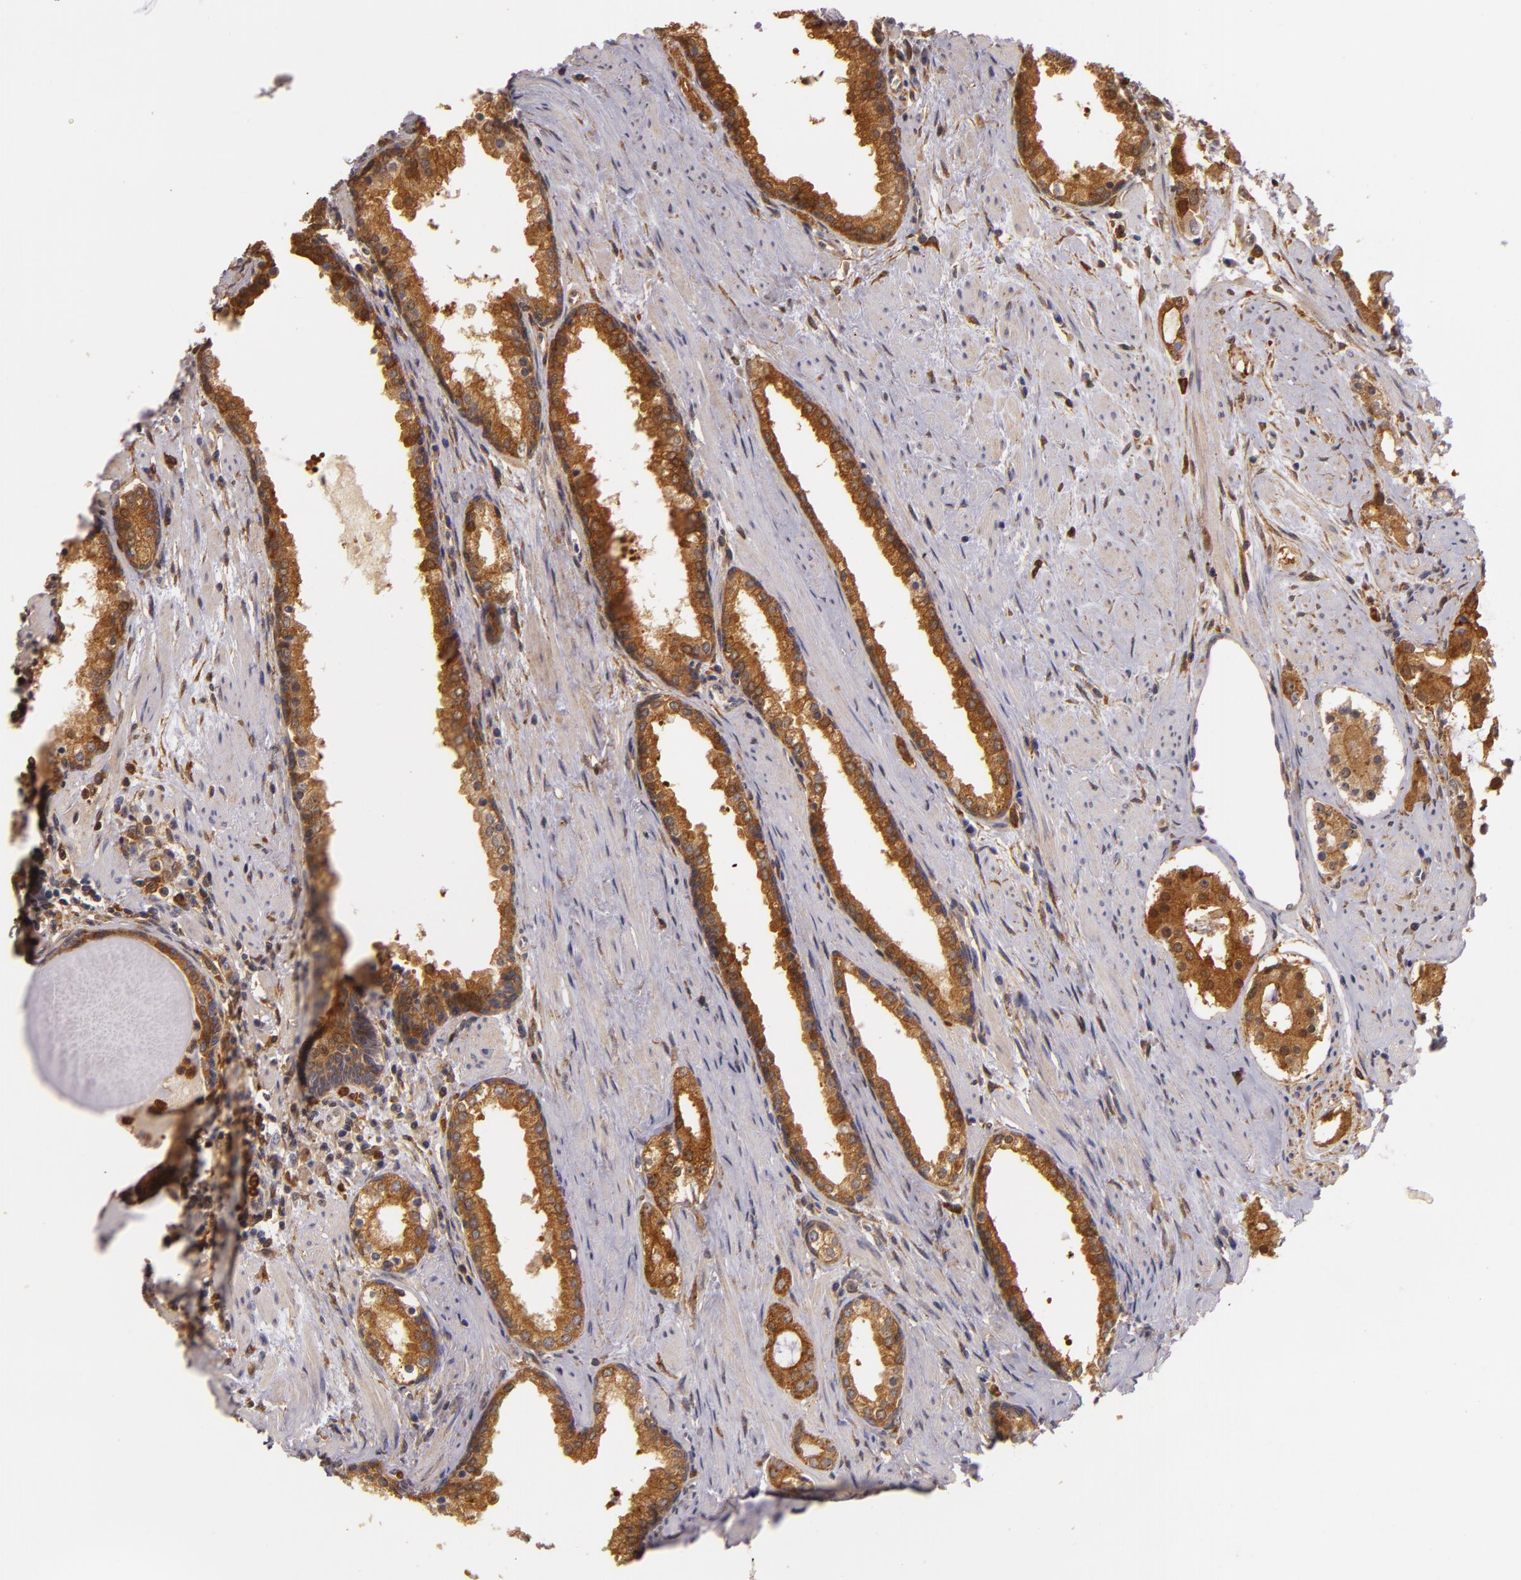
{"staining": {"intensity": "strong", "quantity": ">75%", "location": "cytoplasmic/membranous"}, "tissue": "prostate cancer", "cell_type": "Tumor cells", "image_type": "cancer", "snomed": [{"axis": "morphology", "description": "Adenocarcinoma, Medium grade"}, {"axis": "topography", "description": "Prostate"}], "caption": "Protein staining of prostate cancer (adenocarcinoma (medium-grade)) tissue exhibits strong cytoplasmic/membranous expression in about >75% of tumor cells.", "gene": "TOM1", "patient": {"sex": "male", "age": 73}}